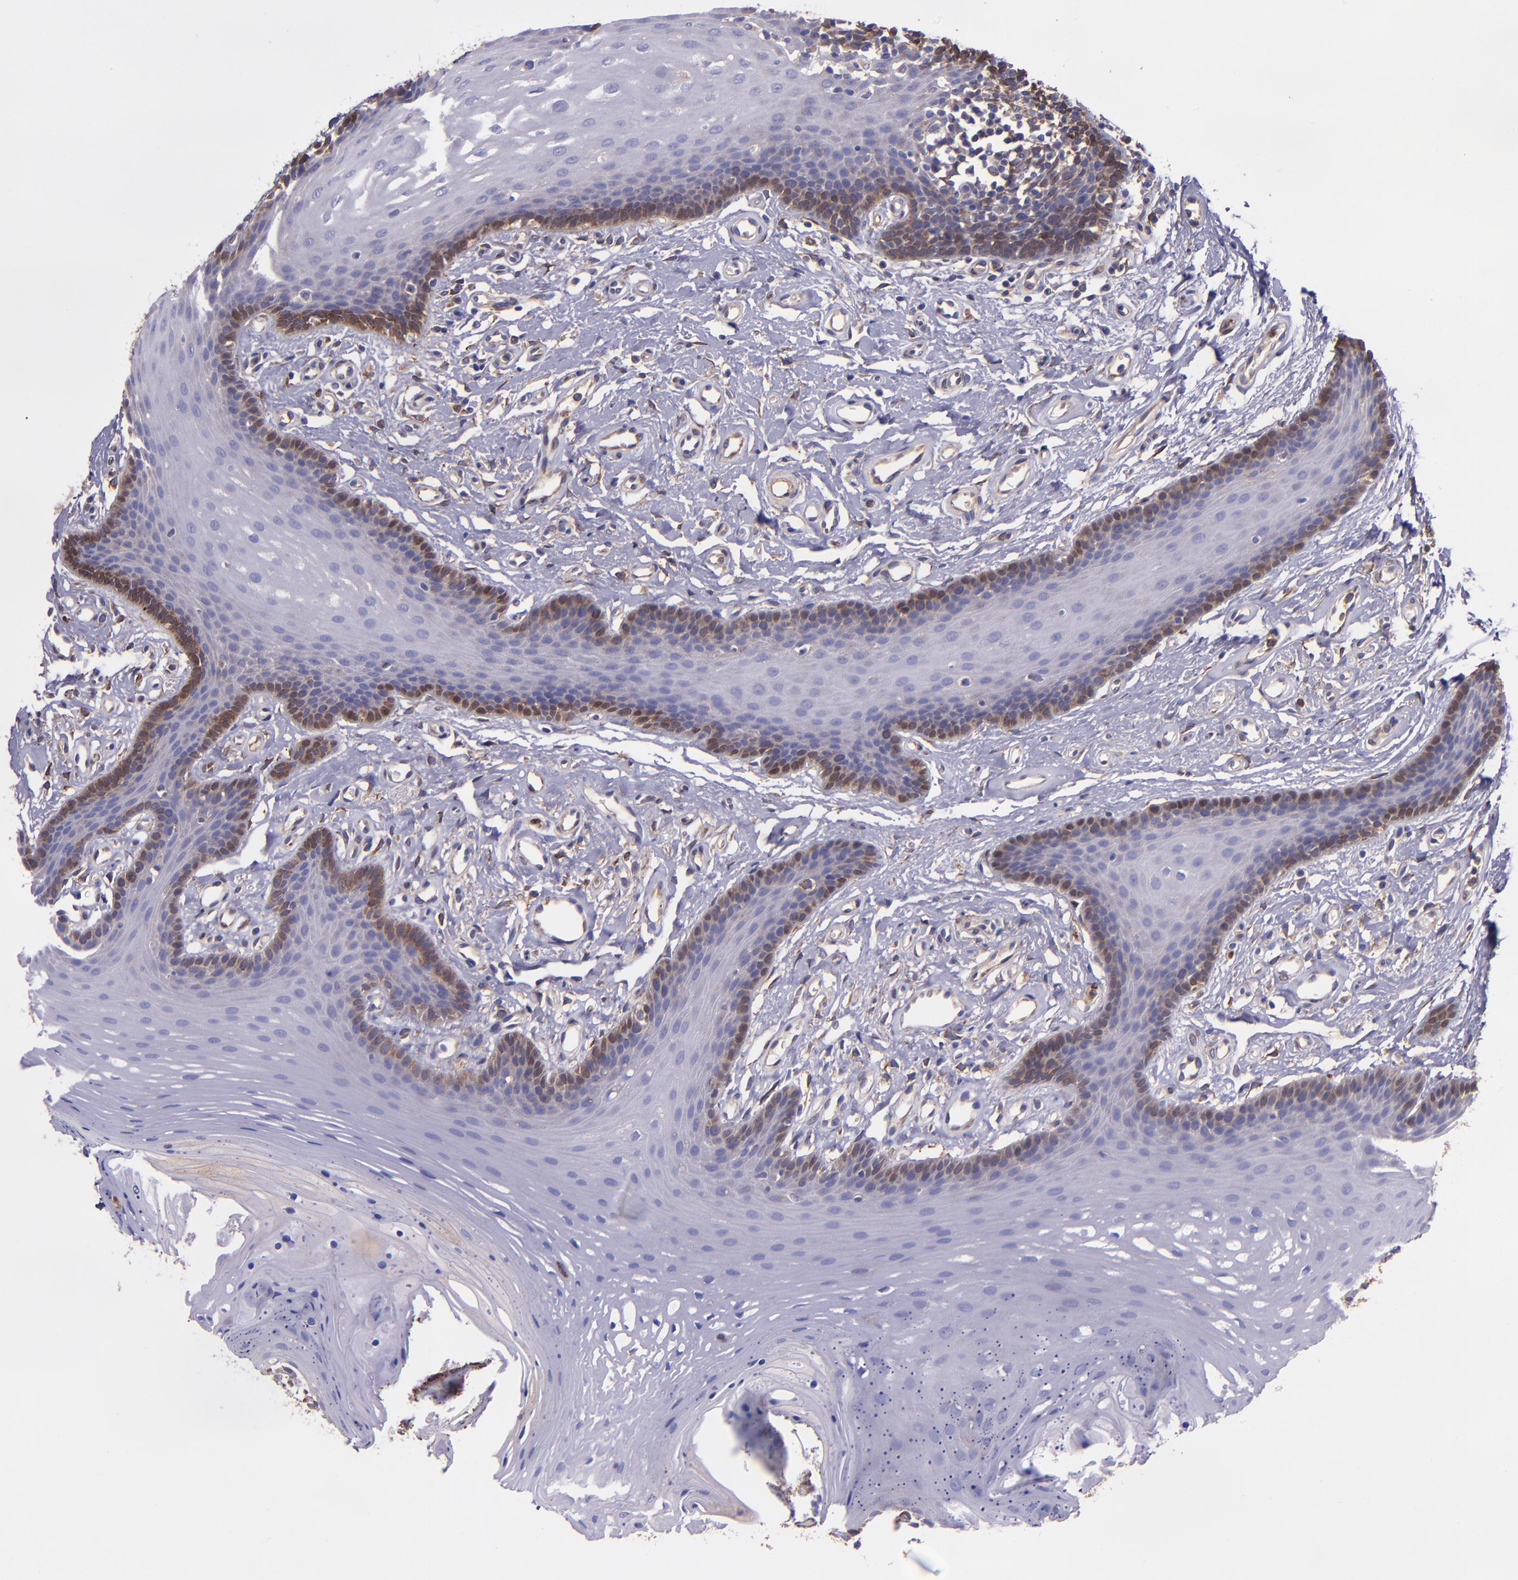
{"staining": {"intensity": "moderate", "quantity": "<25%", "location": "cytoplasmic/membranous"}, "tissue": "oral mucosa", "cell_type": "Squamous epithelial cells", "image_type": "normal", "snomed": [{"axis": "morphology", "description": "Normal tissue, NOS"}, {"axis": "topography", "description": "Oral tissue"}], "caption": "Oral mucosa stained with immunohistochemistry (IHC) exhibits moderate cytoplasmic/membranous expression in approximately <25% of squamous epithelial cells. (brown staining indicates protein expression, while blue staining denotes nuclei).", "gene": "WASH6P", "patient": {"sex": "male", "age": 62}}